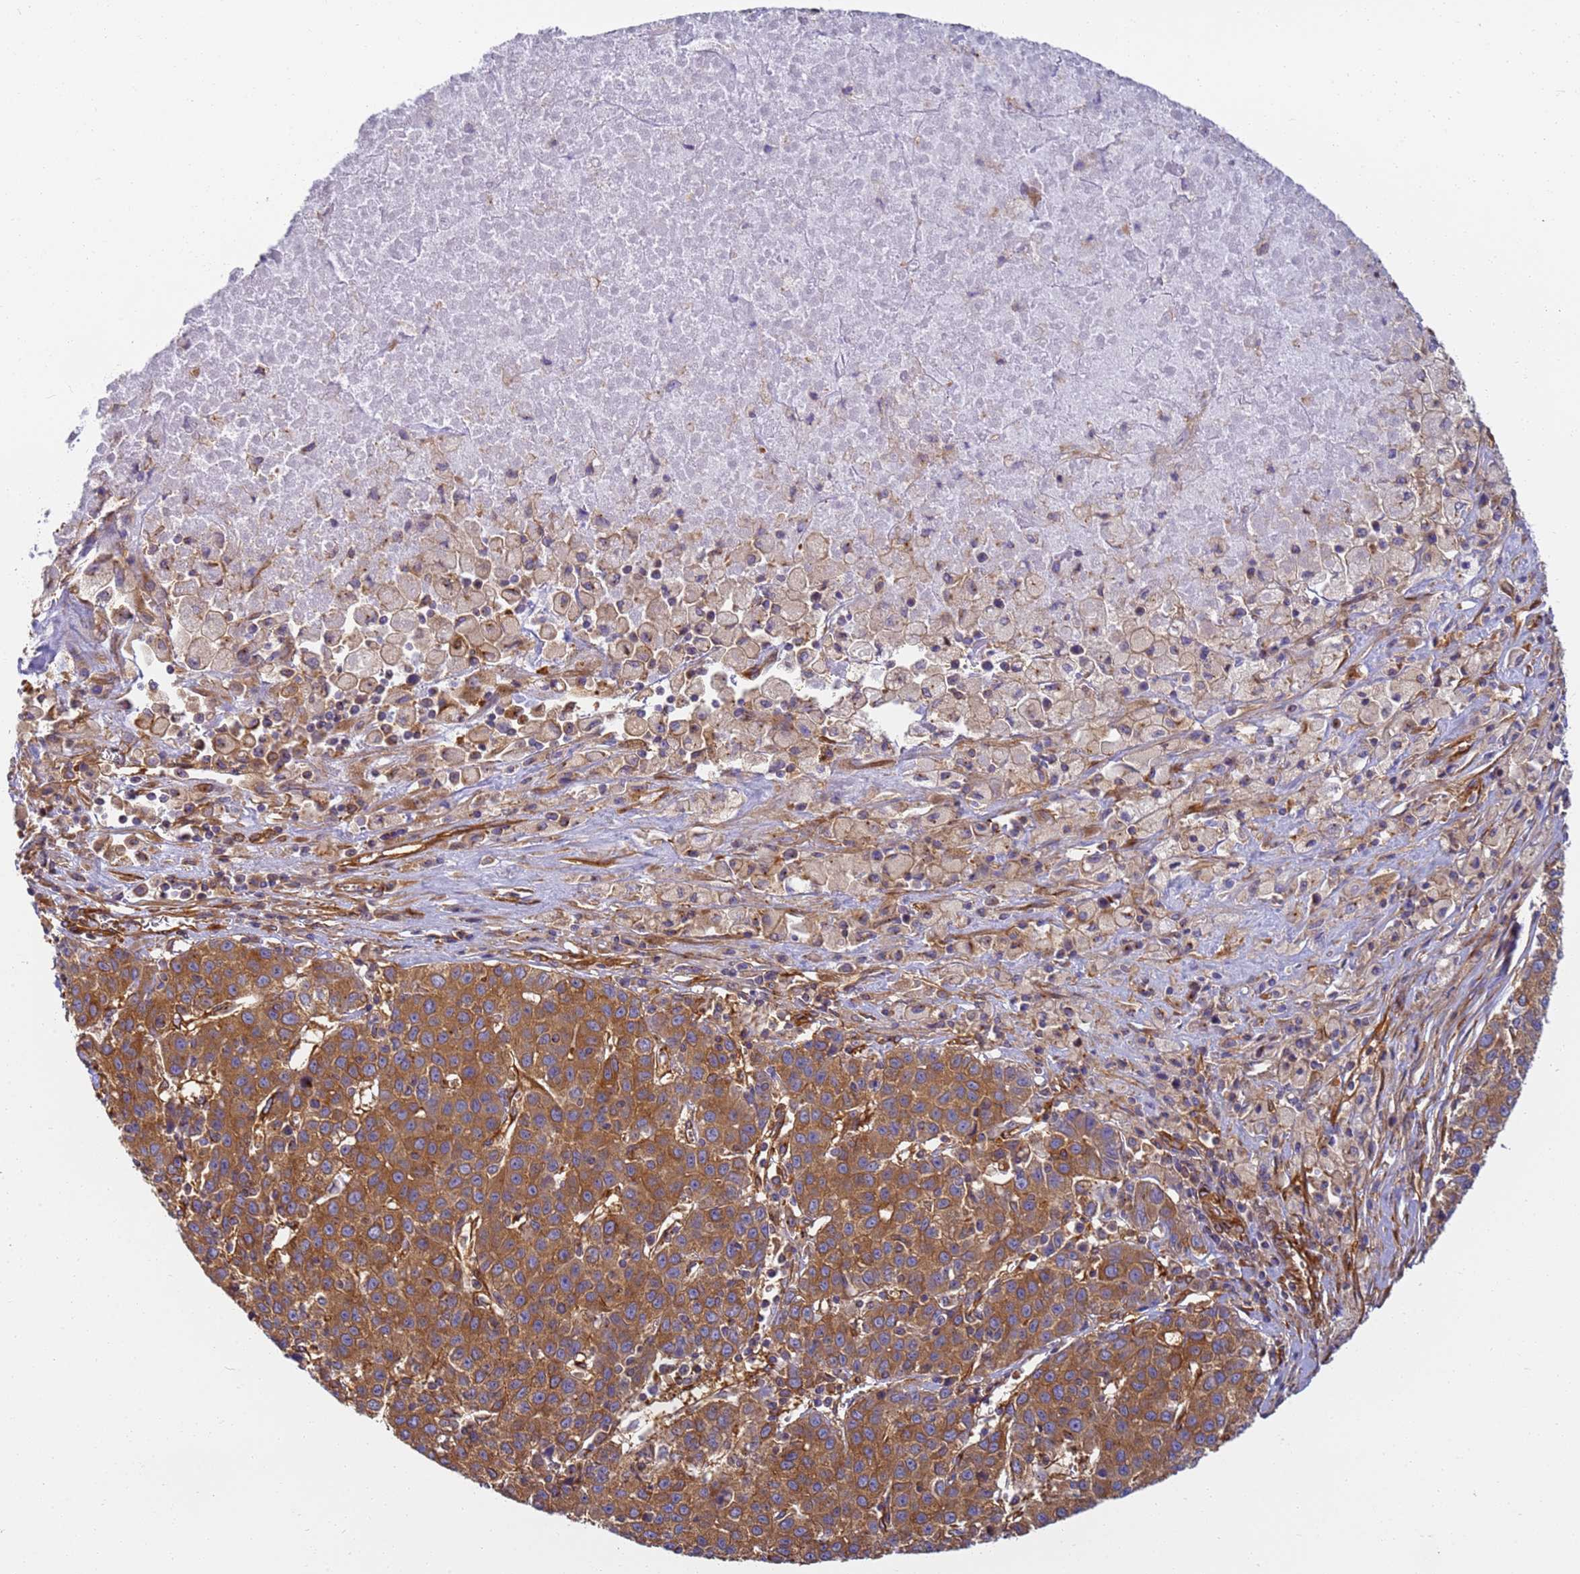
{"staining": {"intensity": "strong", "quantity": ">75%", "location": "cytoplasmic/membranous"}, "tissue": "liver cancer", "cell_type": "Tumor cells", "image_type": "cancer", "snomed": [{"axis": "morphology", "description": "Carcinoma, Hepatocellular, NOS"}, {"axis": "topography", "description": "Liver"}], "caption": "Immunohistochemical staining of human liver cancer (hepatocellular carcinoma) exhibits strong cytoplasmic/membranous protein positivity in approximately >75% of tumor cells.", "gene": "DYNC1I2", "patient": {"sex": "female", "age": 53}}